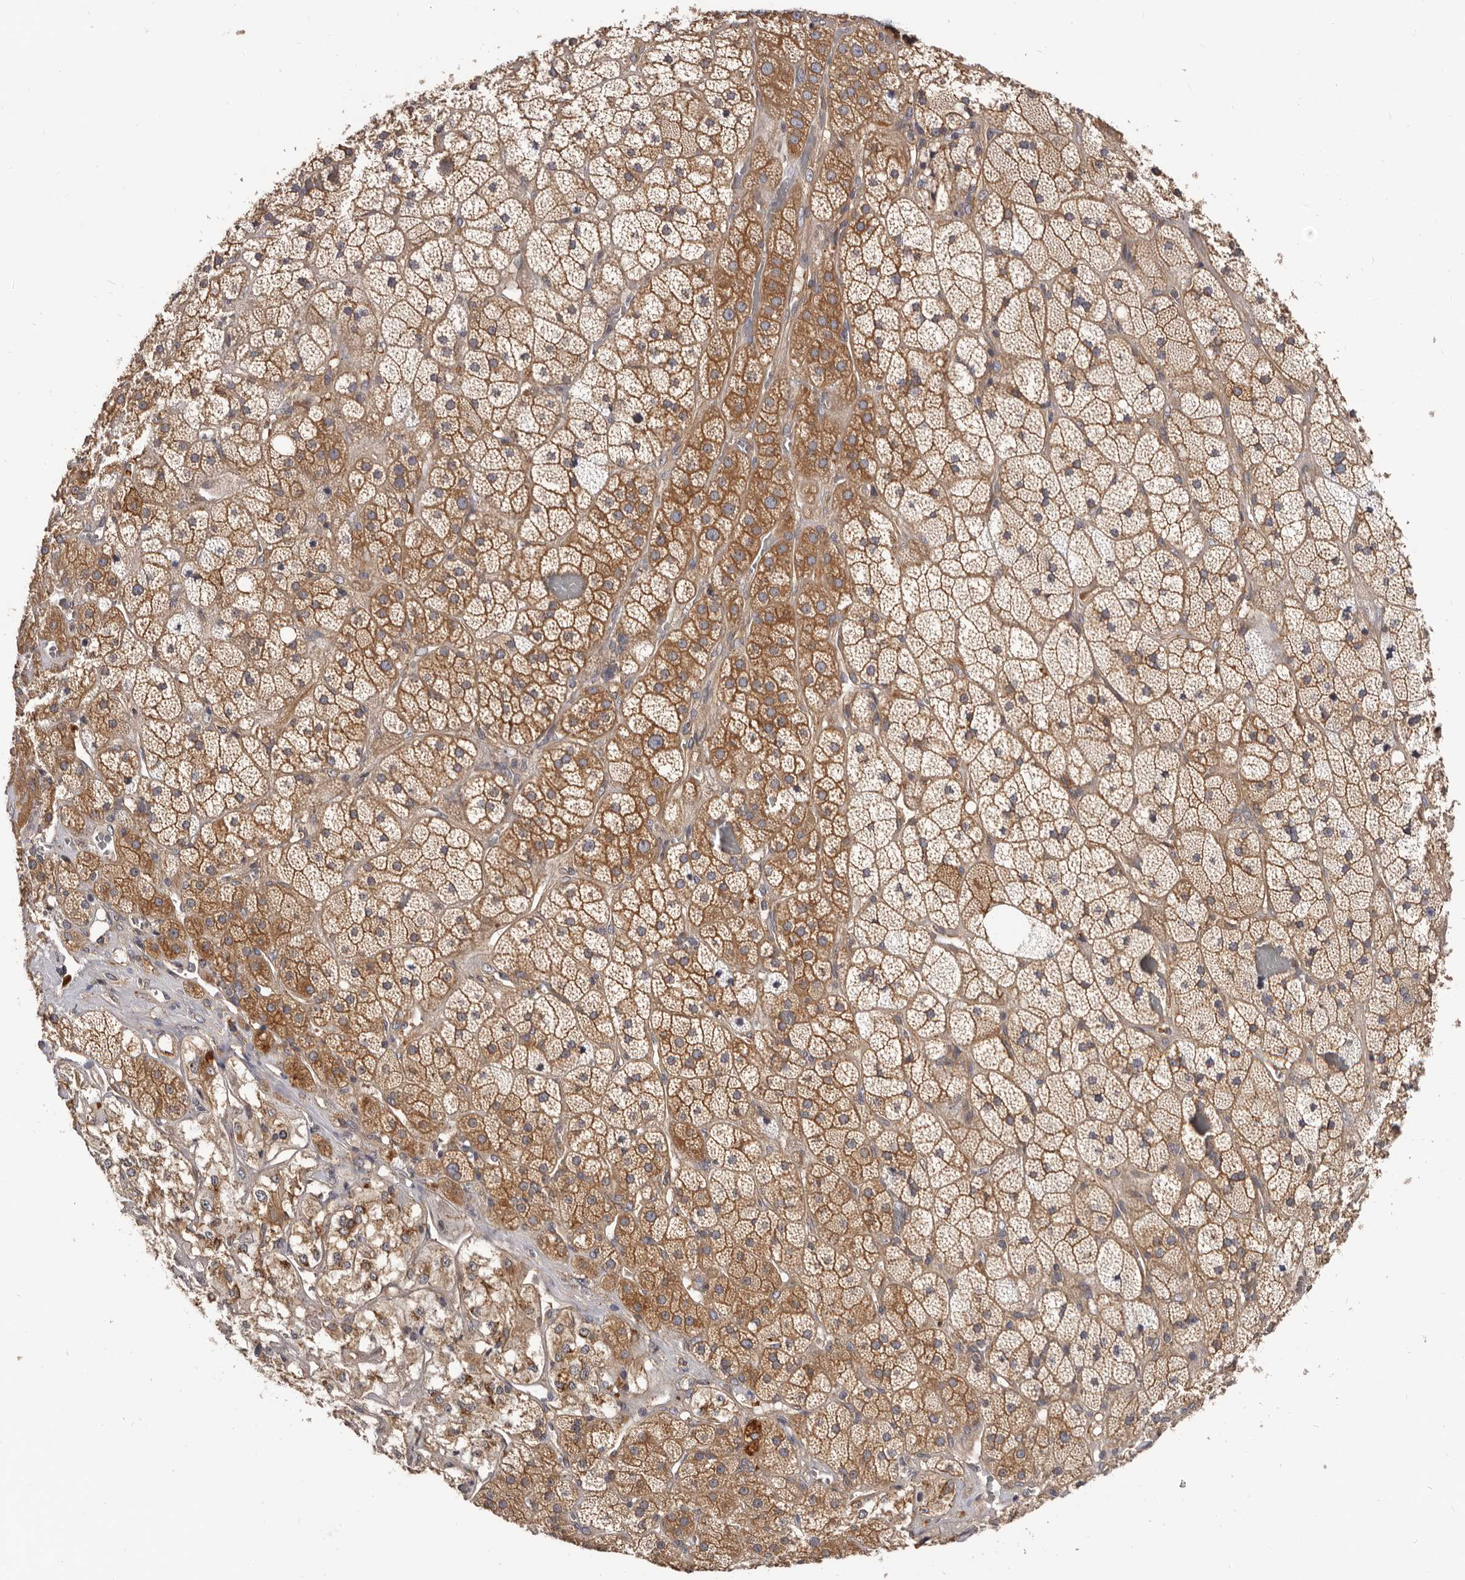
{"staining": {"intensity": "moderate", "quantity": ">75%", "location": "cytoplasmic/membranous"}, "tissue": "adrenal gland", "cell_type": "Glandular cells", "image_type": "normal", "snomed": [{"axis": "morphology", "description": "Normal tissue, NOS"}, {"axis": "topography", "description": "Adrenal gland"}], "caption": "Immunohistochemical staining of unremarkable human adrenal gland demonstrates medium levels of moderate cytoplasmic/membranous expression in about >75% of glandular cells. (DAB IHC with brightfield microscopy, high magnification).", "gene": "ADAMTS20", "patient": {"sex": "male", "age": 57}}